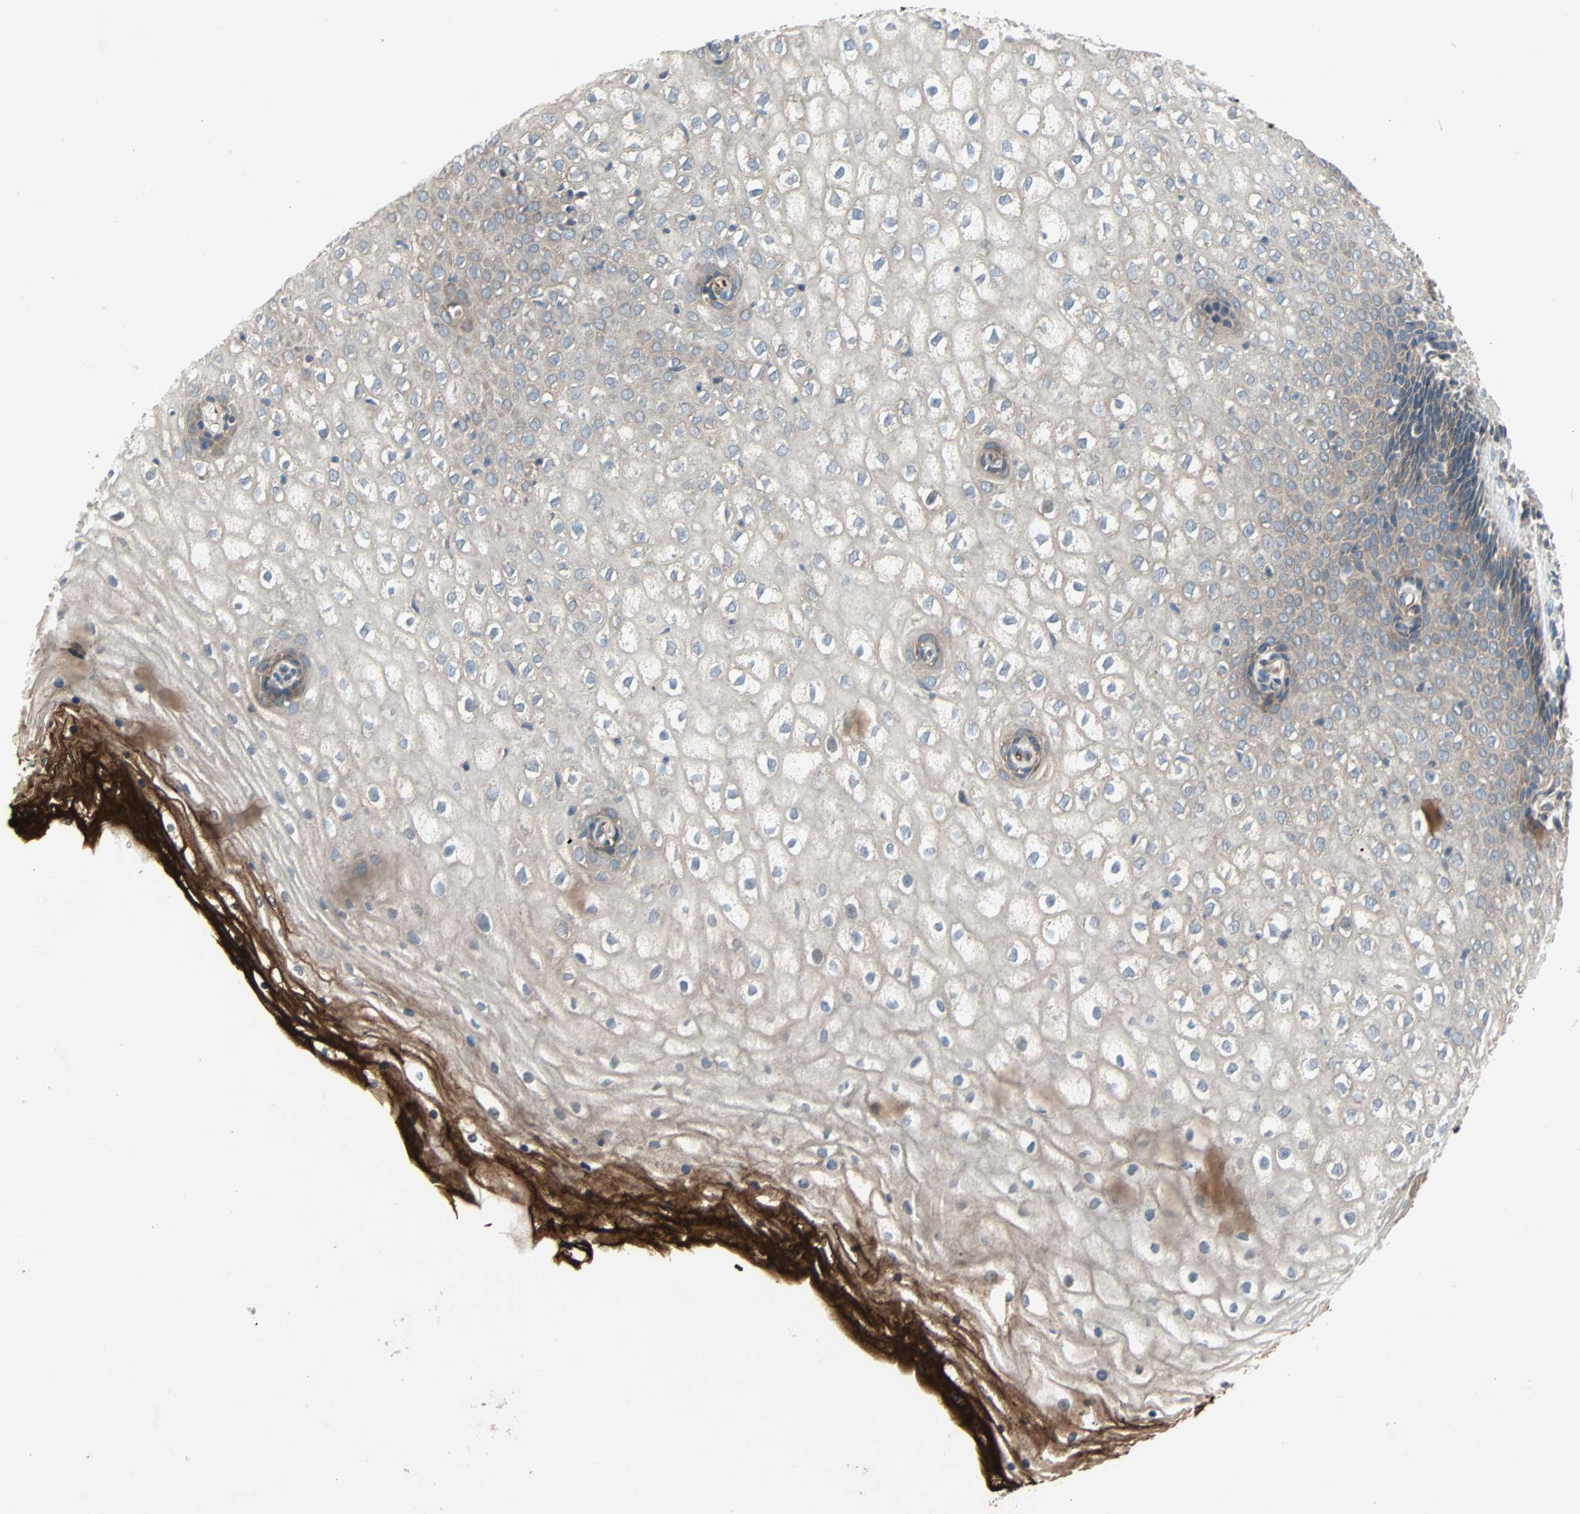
{"staining": {"intensity": "strong", "quantity": ">75%", "location": "cytoplasmic/membranous"}, "tissue": "vagina", "cell_type": "Squamous epithelial cells", "image_type": "normal", "snomed": [{"axis": "morphology", "description": "Normal tissue, NOS"}, {"axis": "topography", "description": "Soft tissue"}, {"axis": "topography", "description": "Vagina"}], "caption": "Immunohistochemical staining of unremarkable vagina shows >75% levels of strong cytoplasmic/membranous protein expression in approximately >75% of squamous epithelial cells. The staining was performed using DAB to visualize the protein expression in brown, while the nuclei were stained in blue with hematoxylin (Magnification: 20x).", "gene": "XYLT1", "patient": {"sex": "female", "age": 61}}